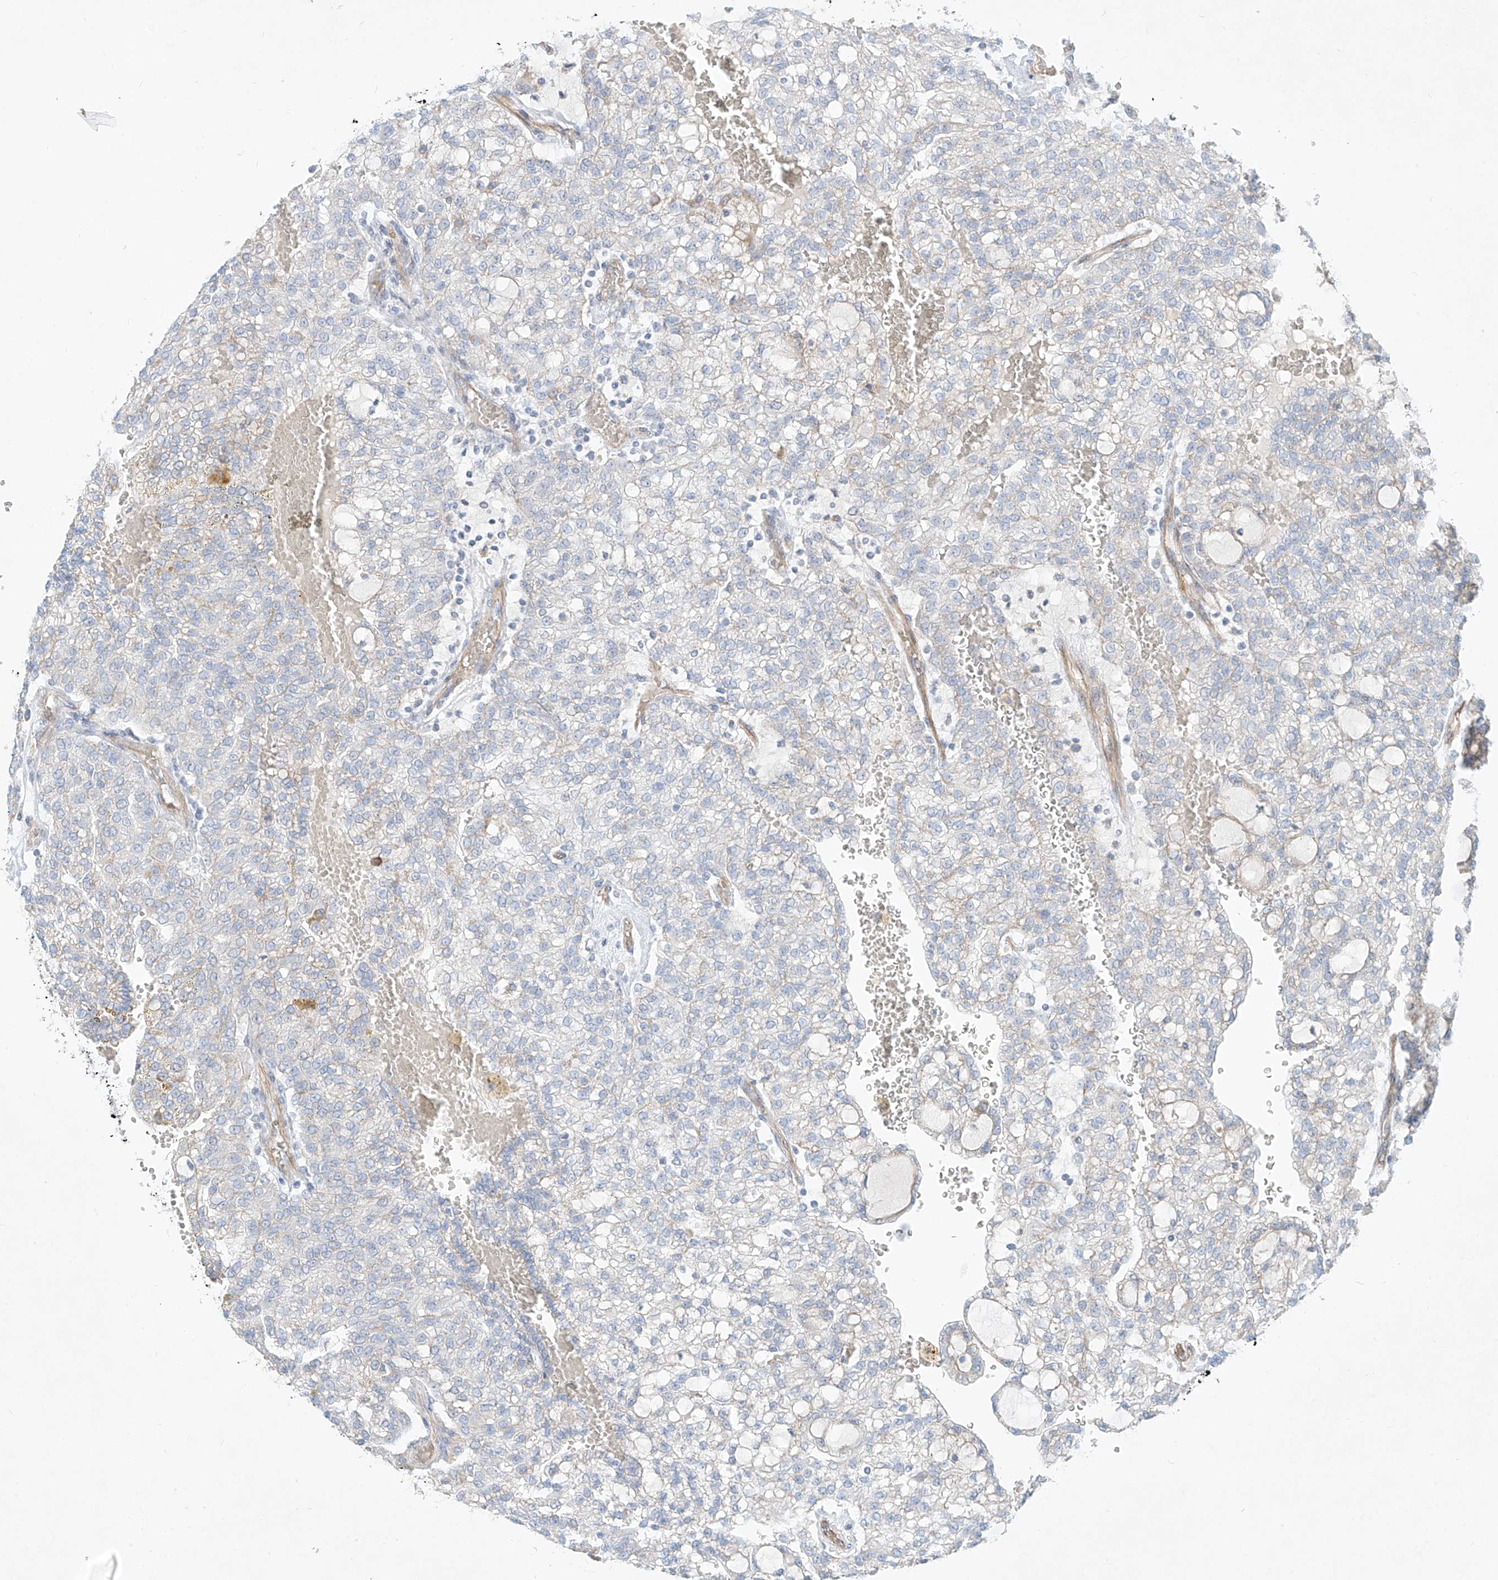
{"staining": {"intensity": "negative", "quantity": "none", "location": "none"}, "tissue": "renal cancer", "cell_type": "Tumor cells", "image_type": "cancer", "snomed": [{"axis": "morphology", "description": "Adenocarcinoma, NOS"}, {"axis": "topography", "description": "Kidney"}], "caption": "Tumor cells show no significant protein positivity in renal adenocarcinoma.", "gene": "AJM1", "patient": {"sex": "male", "age": 63}}